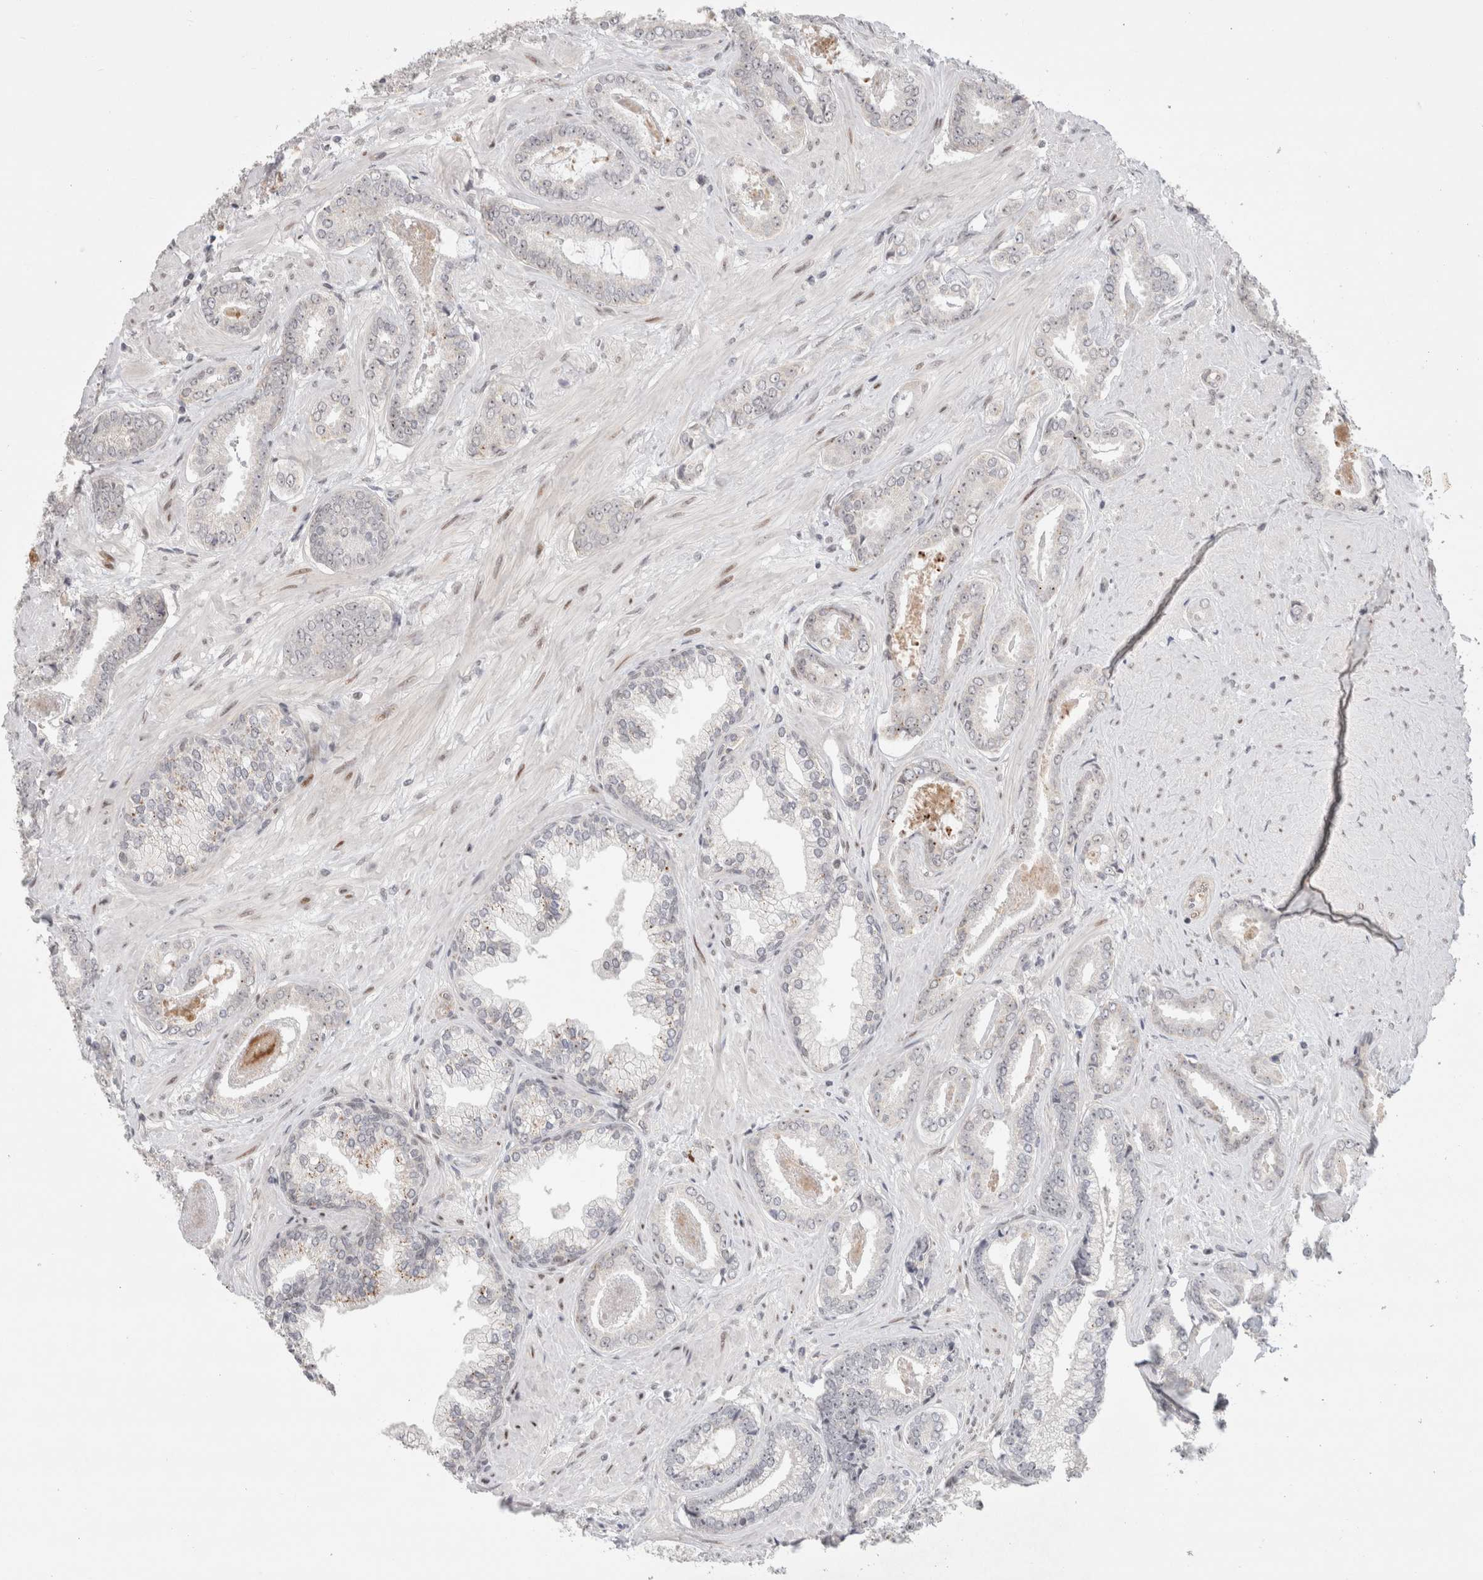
{"staining": {"intensity": "weak", "quantity": "<25%", "location": "cytoplasmic/membranous"}, "tissue": "prostate cancer", "cell_type": "Tumor cells", "image_type": "cancer", "snomed": [{"axis": "morphology", "description": "Adenocarcinoma, Low grade"}, {"axis": "topography", "description": "Prostate"}], "caption": "High magnification brightfield microscopy of prostate cancer (low-grade adenocarcinoma) stained with DAB (brown) and counterstained with hematoxylin (blue): tumor cells show no significant staining.", "gene": "SENP6", "patient": {"sex": "male", "age": 71}}